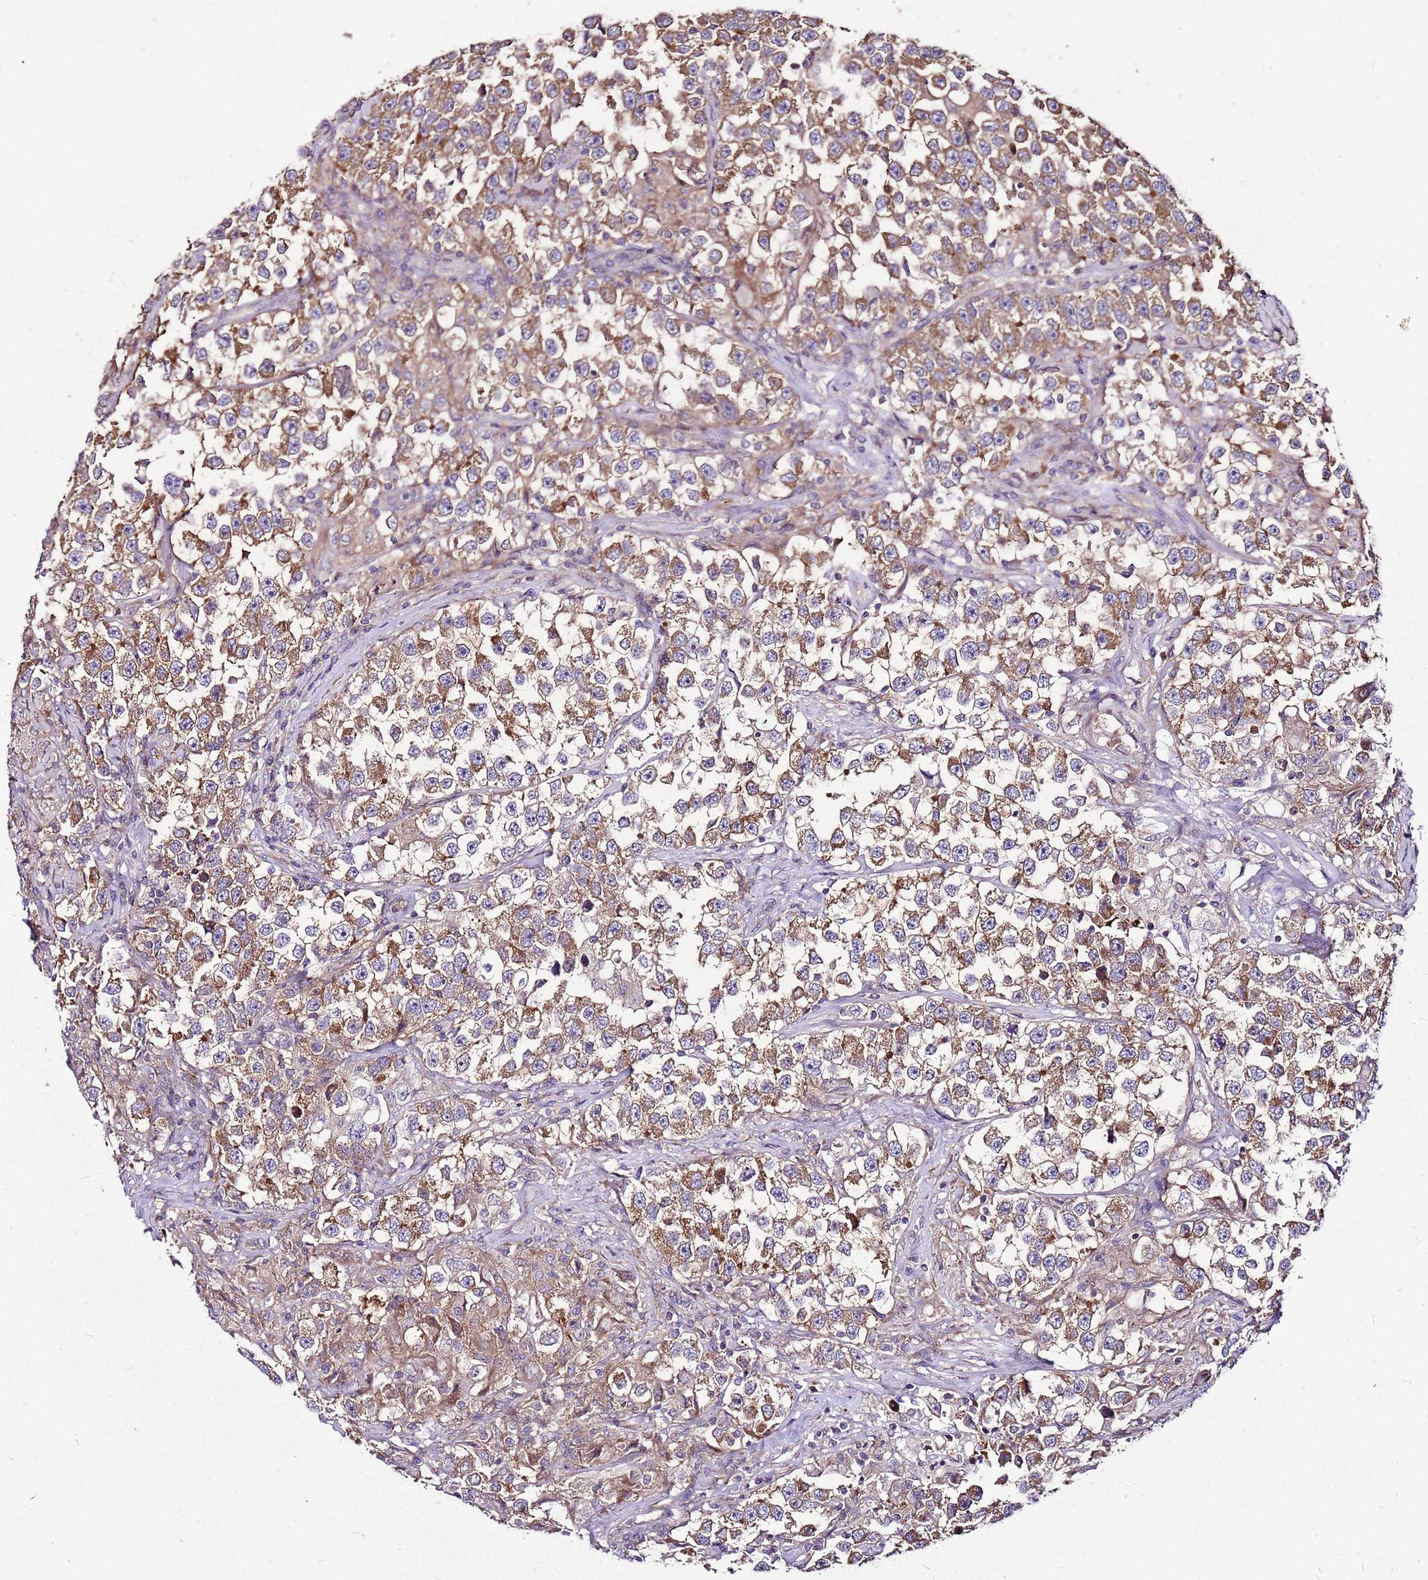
{"staining": {"intensity": "moderate", "quantity": ">75%", "location": "cytoplasmic/membranous"}, "tissue": "testis cancer", "cell_type": "Tumor cells", "image_type": "cancer", "snomed": [{"axis": "morphology", "description": "Seminoma, NOS"}, {"axis": "topography", "description": "Testis"}], "caption": "Brown immunohistochemical staining in testis seminoma shows moderate cytoplasmic/membranous staining in about >75% of tumor cells.", "gene": "ATXN2L", "patient": {"sex": "male", "age": 46}}